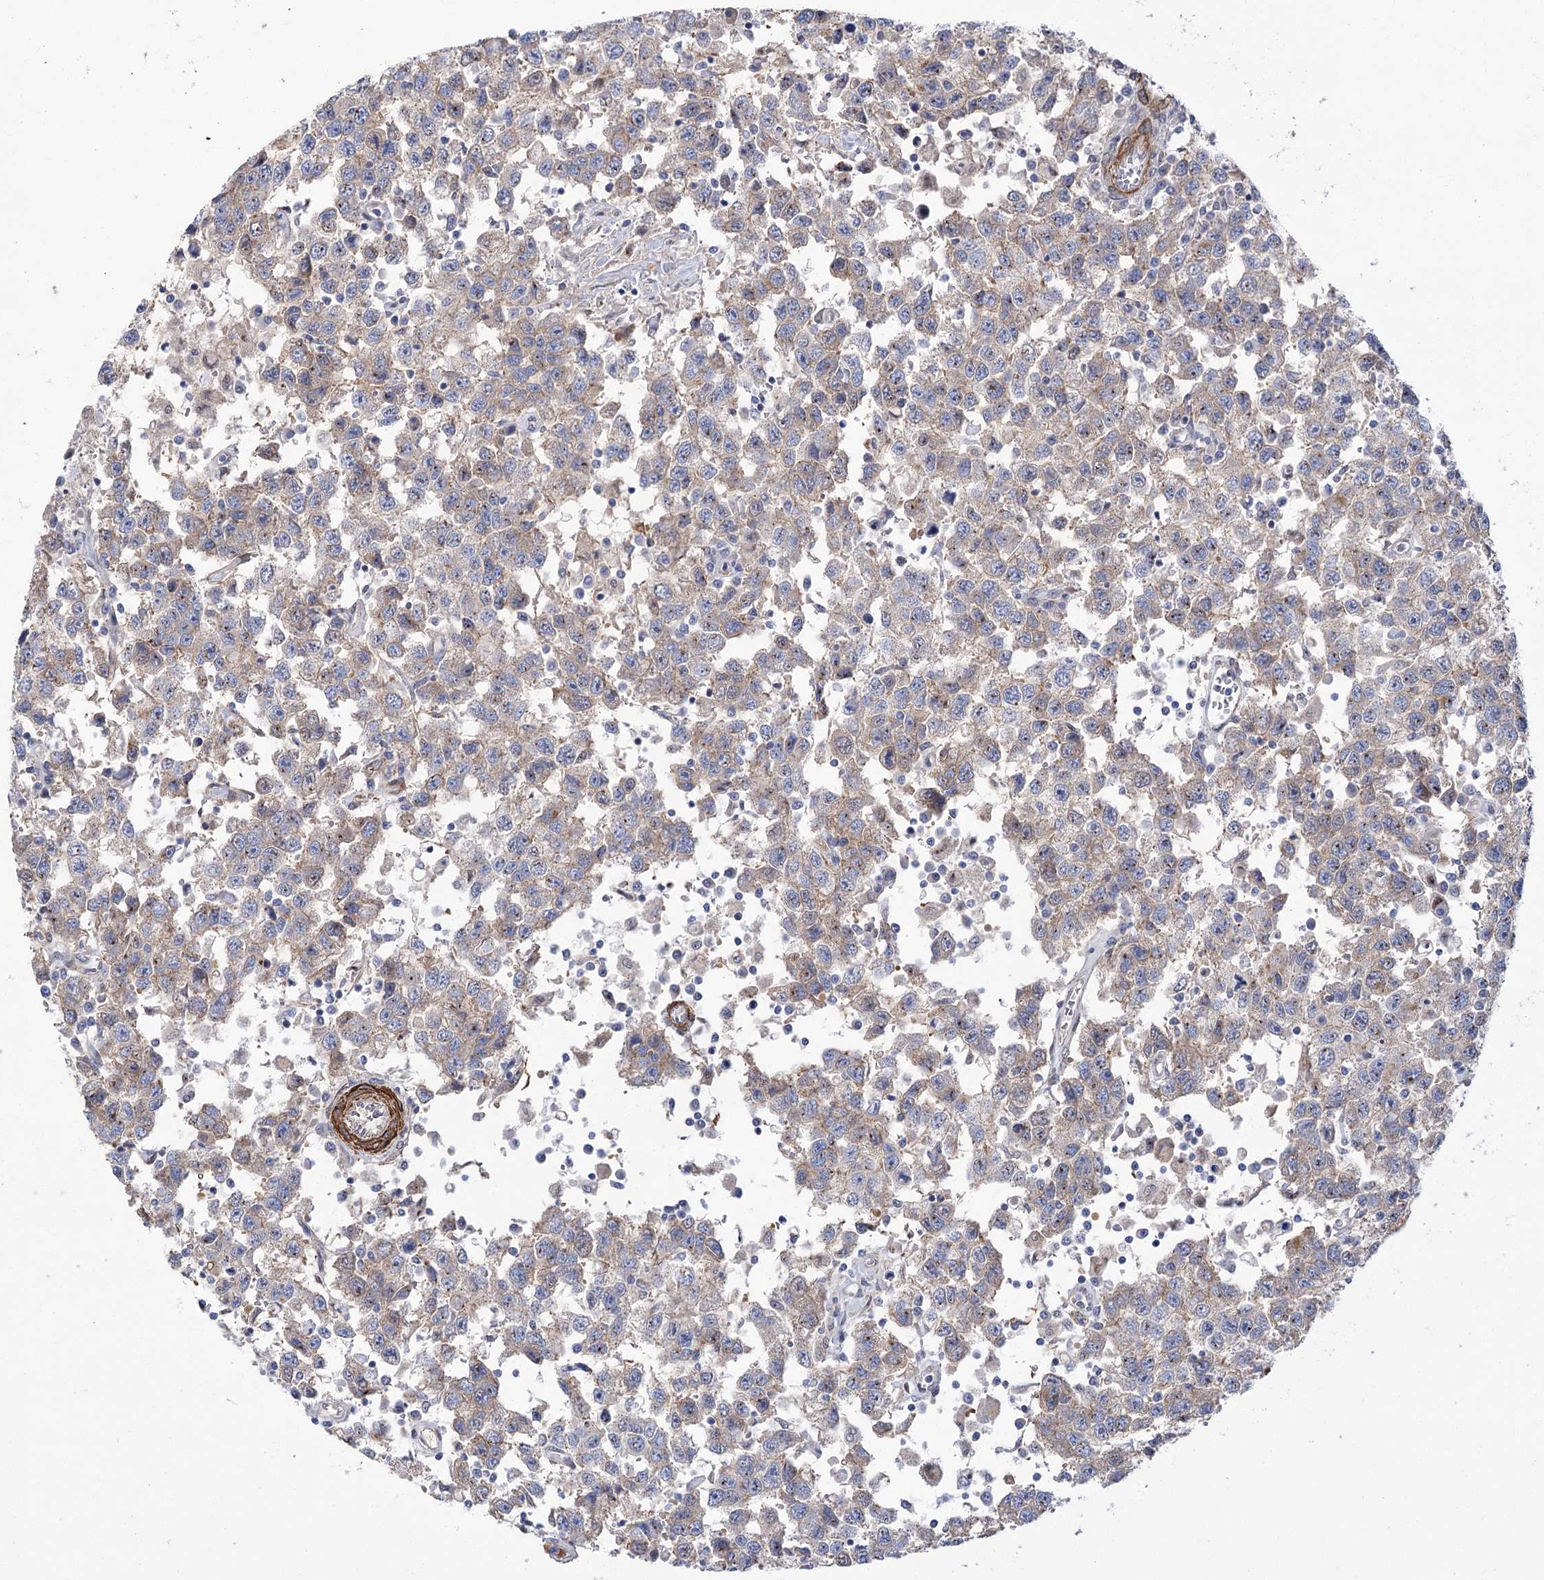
{"staining": {"intensity": "weak", "quantity": "<25%", "location": "cytoplasmic/membranous"}, "tissue": "testis cancer", "cell_type": "Tumor cells", "image_type": "cancer", "snomed": [{"axis": "morphology", "description": "Seminoma, NOS"}, {"axis": "topography", "description": "Testis"}], "caption": "Immunohistochemical staining of human testis seminoma displays no significant staining in tumor cells.", "gene": "WASHC3", "patient": {"sex": "male", "age": 41}}